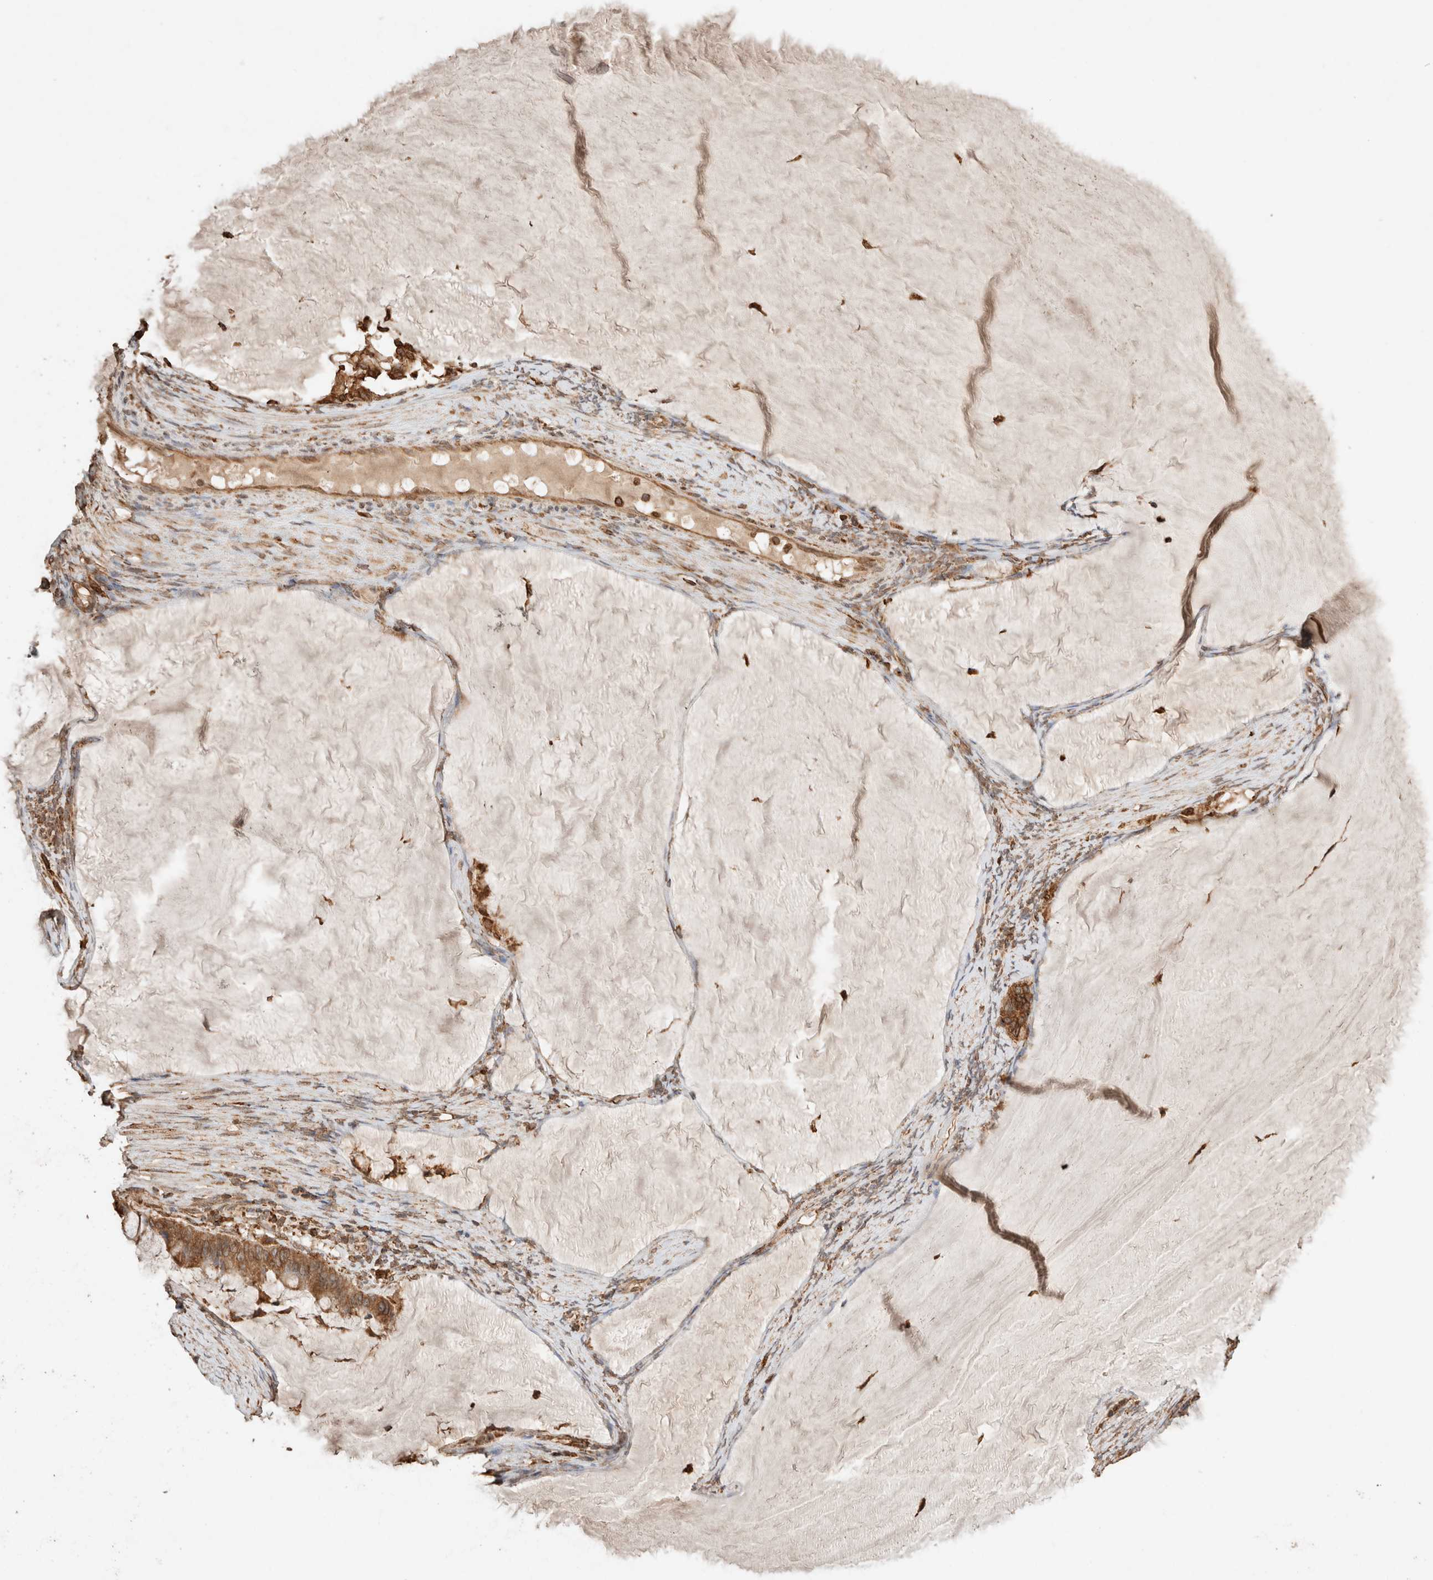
{"staining": {"intensity": "moderate", "quantity": ">75%", "location": "cytoplasmic/membranous"}, "tissue": "ovarian cancer", "cell_type": "Tumor cells", "image_type": "cancer", "snomed": [{"axis": "morphology", "description": "Cystadenocarcinoma, mucinous, NOS"}, {"axis": "topography", "description": "Ovary"}], "caption": "Moderate cytoplasmic/membranous protein staining is identified in approximately >75% of tumor cells in ovarian cancer.", "gene": "ERAP1", "patient": {"sex": "female", "age": 61}}